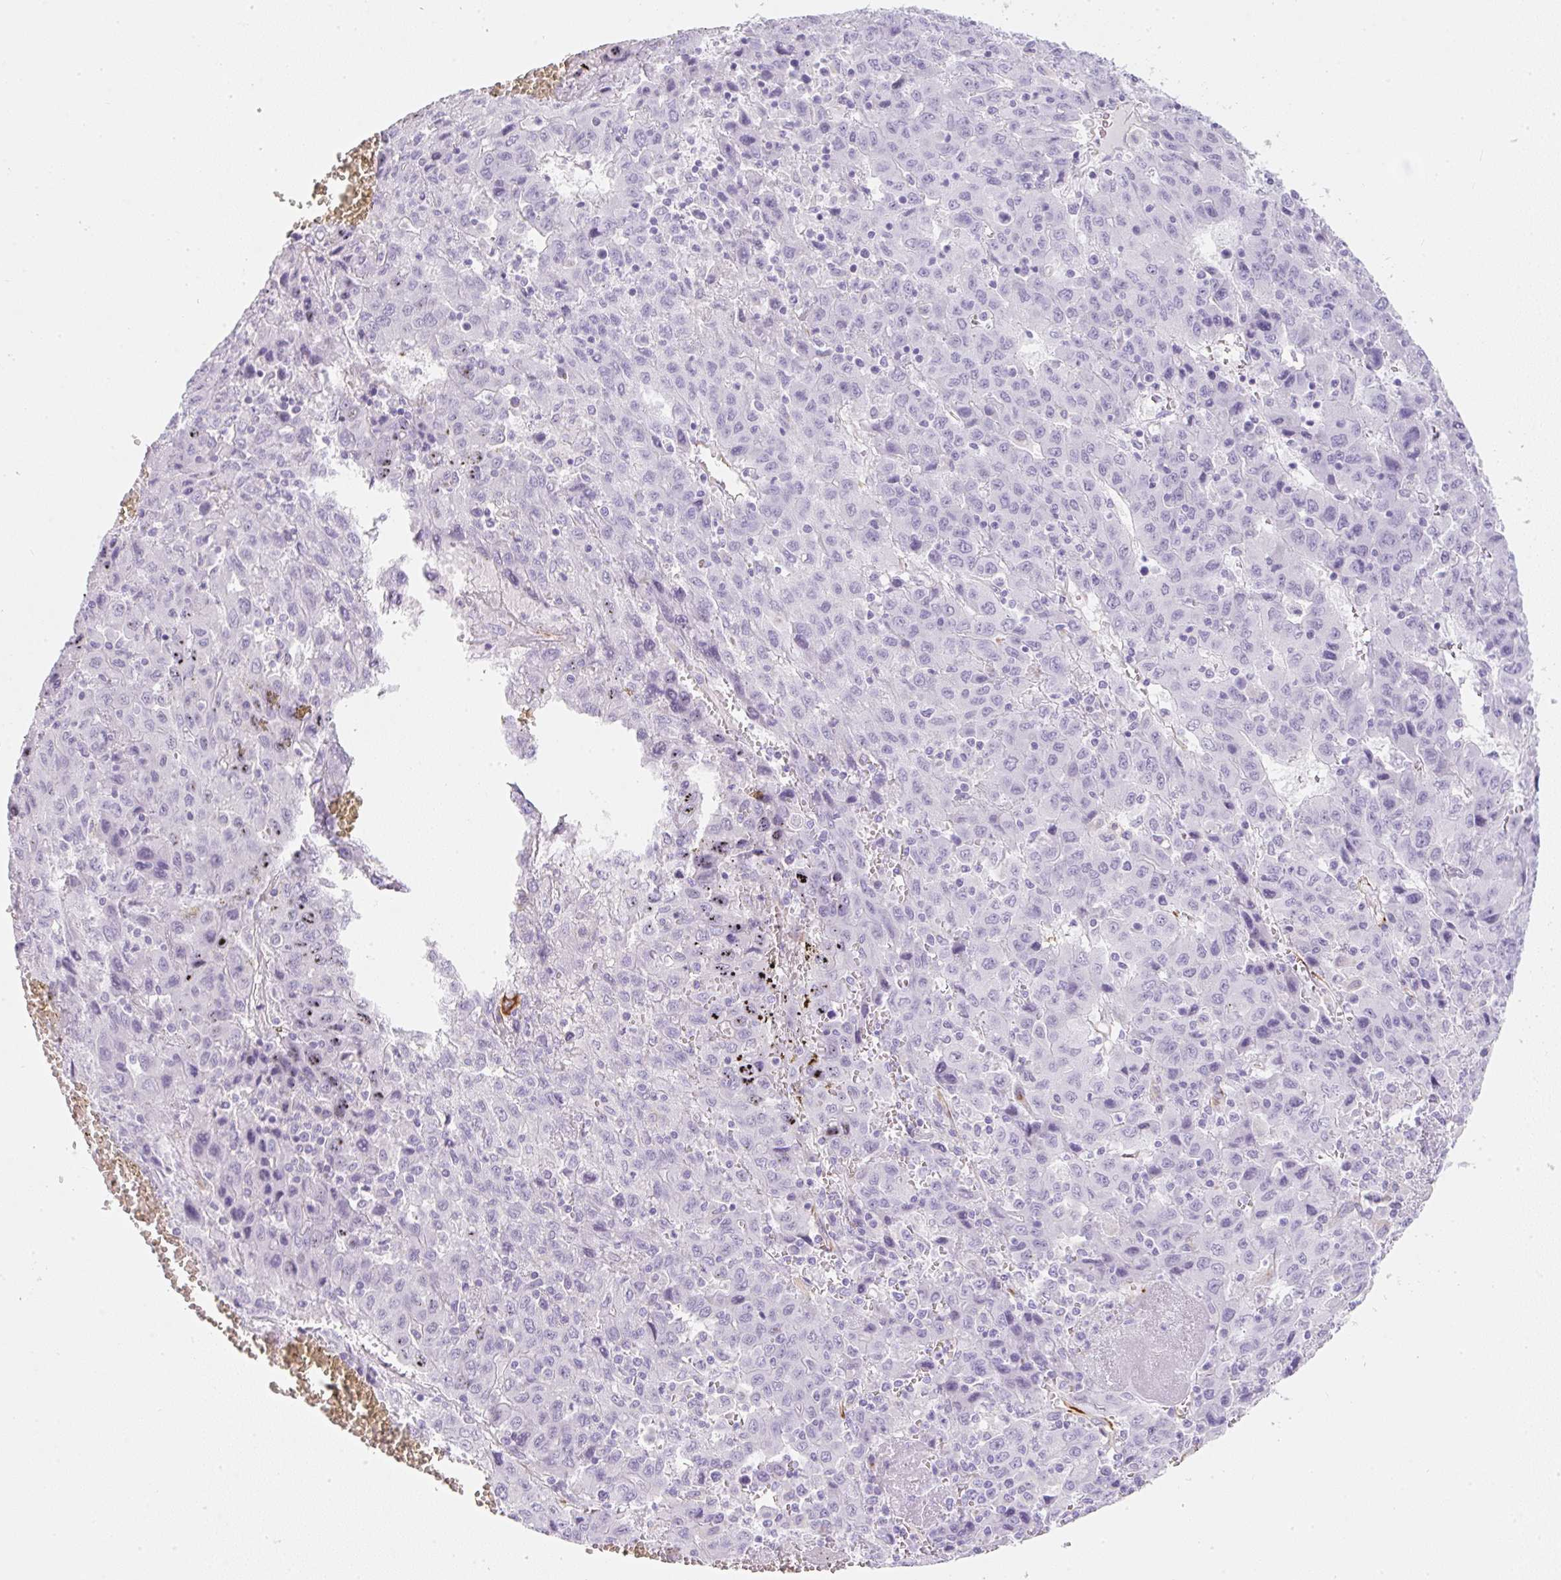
{"staining": {"intensity": "negative", "quantity": "none", "location": "none"}, "tissue": "liver cancer", "cell_type": "Tumor cells", "image_type": "cancer", "snomed": [{"axis": "morphology", "description": "Carcinoma, Hepatocellular, NOS"}, {"axis": "topography", "description": "Liver"}], "caption": "A photomicrograph of human liver cancer is negative for staining in tumor cells.", "gene": "ZNF689", "patient": {"sex": "female", "age": 53}}